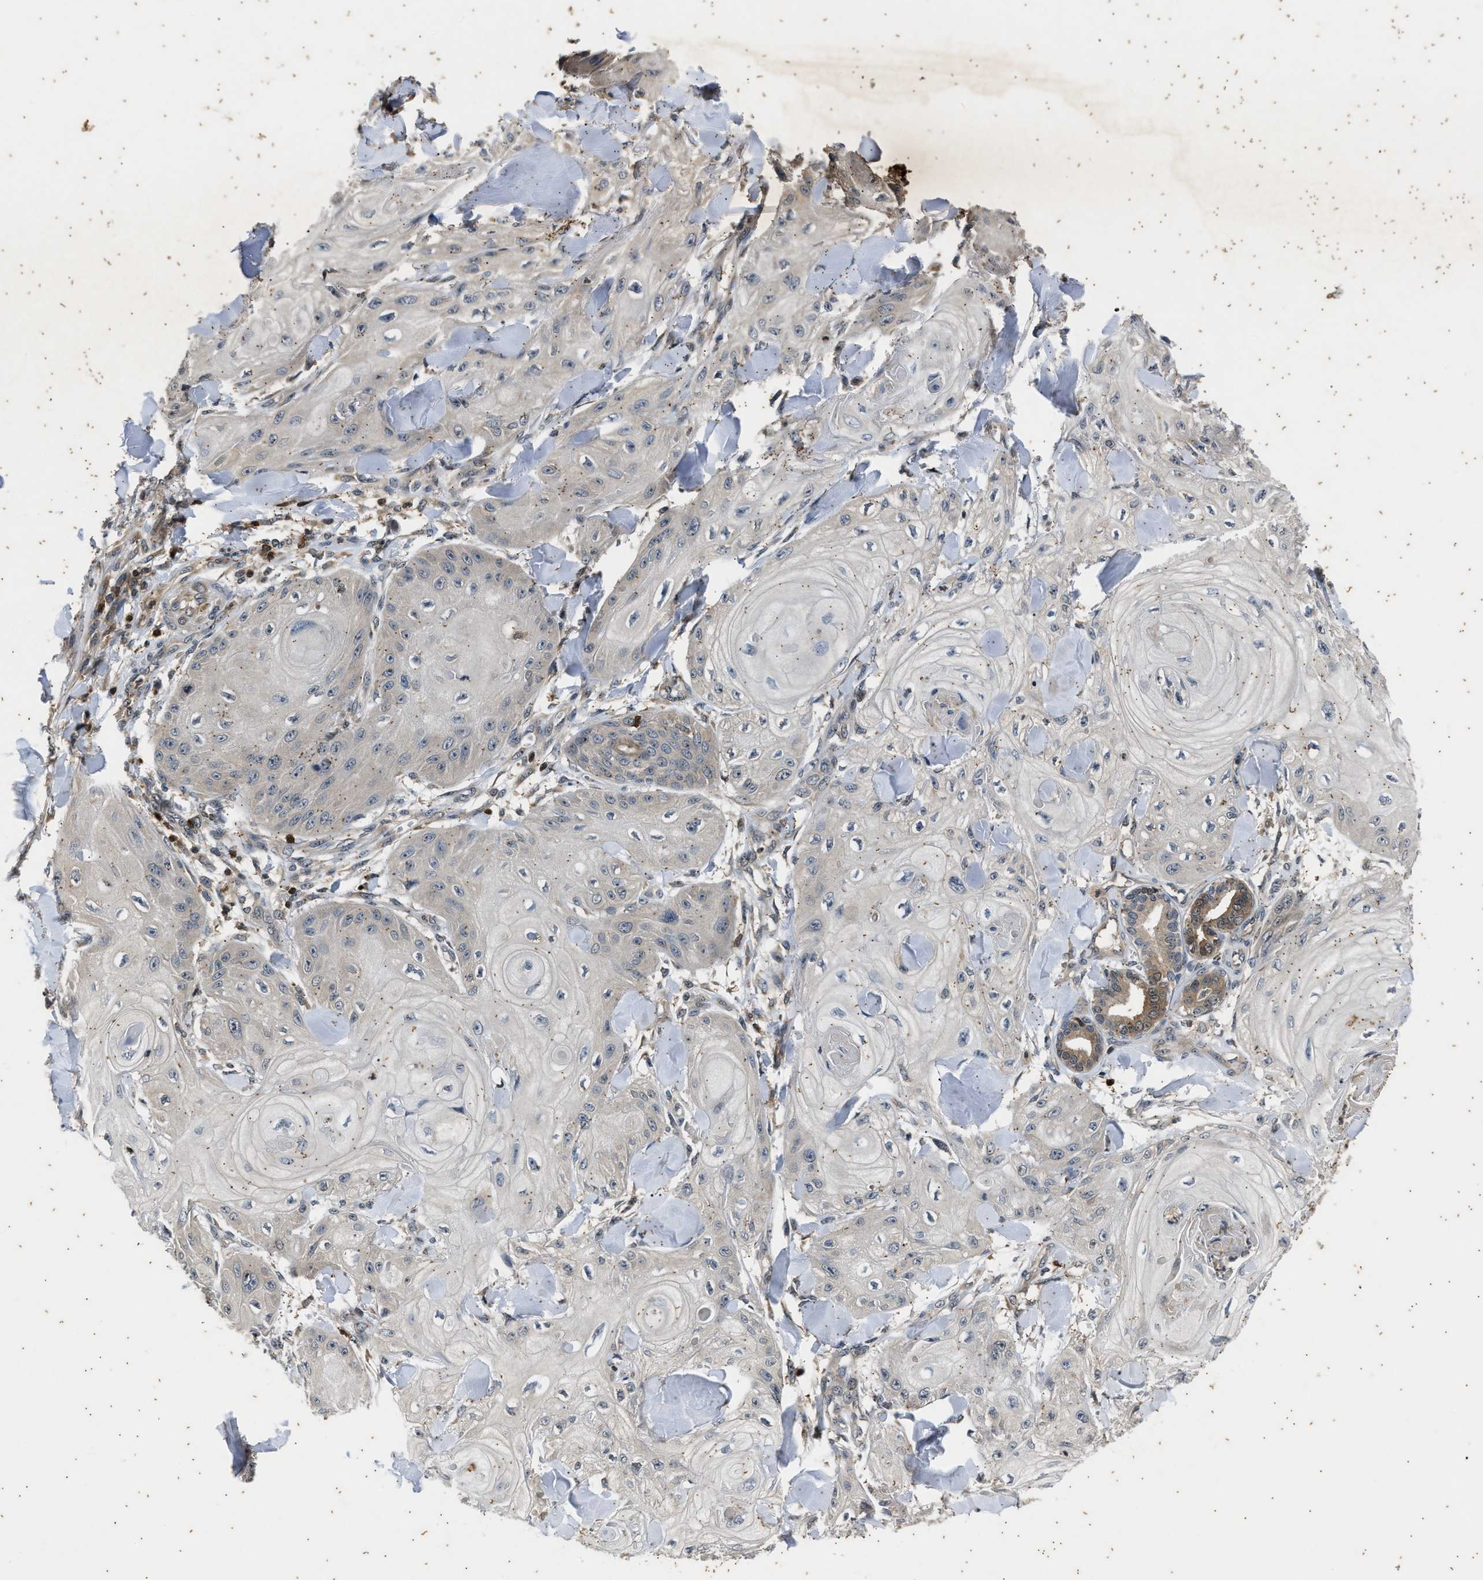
{"staining": {"intensity": "weak", "quantity": "<25%", "location": "cytoplasmic/membranous"}, "tissue": "skin cancer", "cell_type": "Tumor cells", "image_type": "cancer", "snomed": [{"axis": "morphology", "description": "Squamous cell carcinoma, NOS"}, {"axis": "topography", "description": "Skin"}], "caption": "Immunohistochemistry of skin squamous cell carcinoma demonstrates no staining in tumor cells.", "gene": "PTPN7", "patient": {"sex": "male", "age": 74}}